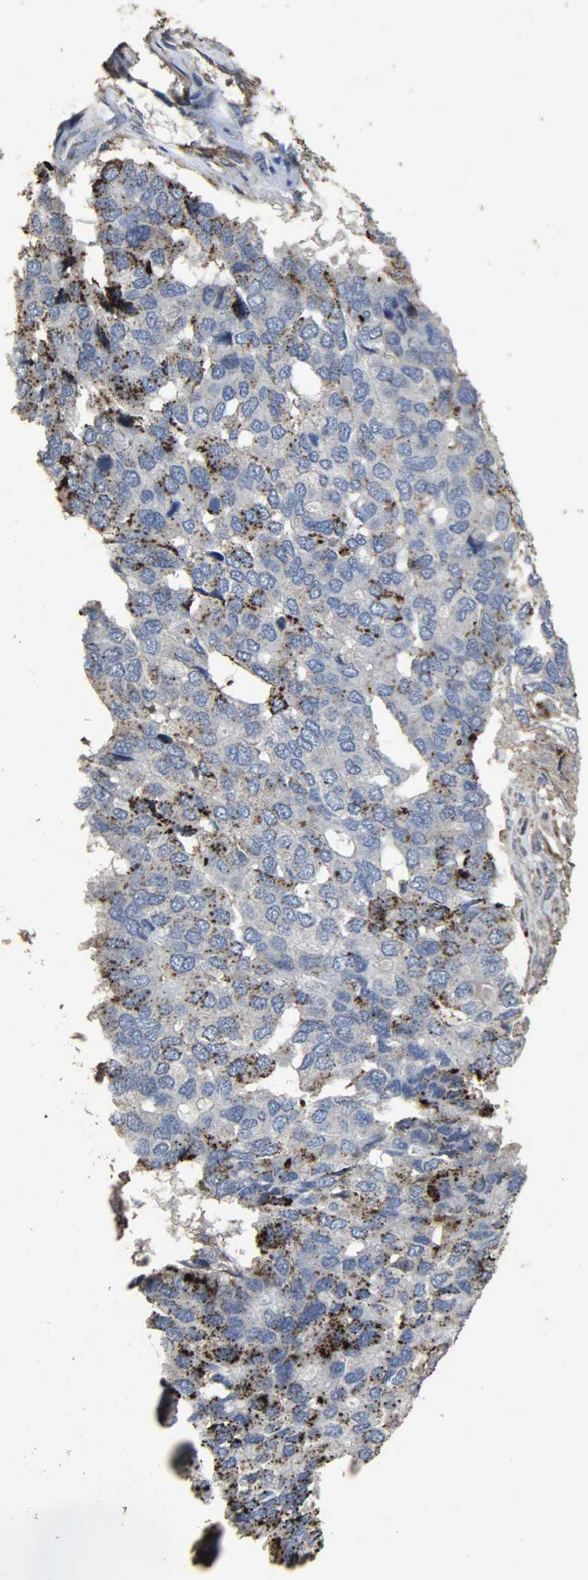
{"staining": {"intensity": "strong", "quantity": "<25%", "location": "cytoplasmic/membranous"}, "tissue": "pancreatic cancer", "cell_type": "Tumor cells", "image_type": "cancer", "snomed": [{"axis": "morphology", "description": "Adenocarcinoma, NOS"}, {"axis": "topography", "description": "Pancreas"}], "caption": "Immunohistochemistry histopathology image of human pancreatic adenocarcinoma stained for a protein (brown), which demonstrates medium levels of strong cytoplasmic/membranous expression in about <25% of tumor cells.", "gene": "TPM4", "patient": {"sex": "male", "age": 50}}